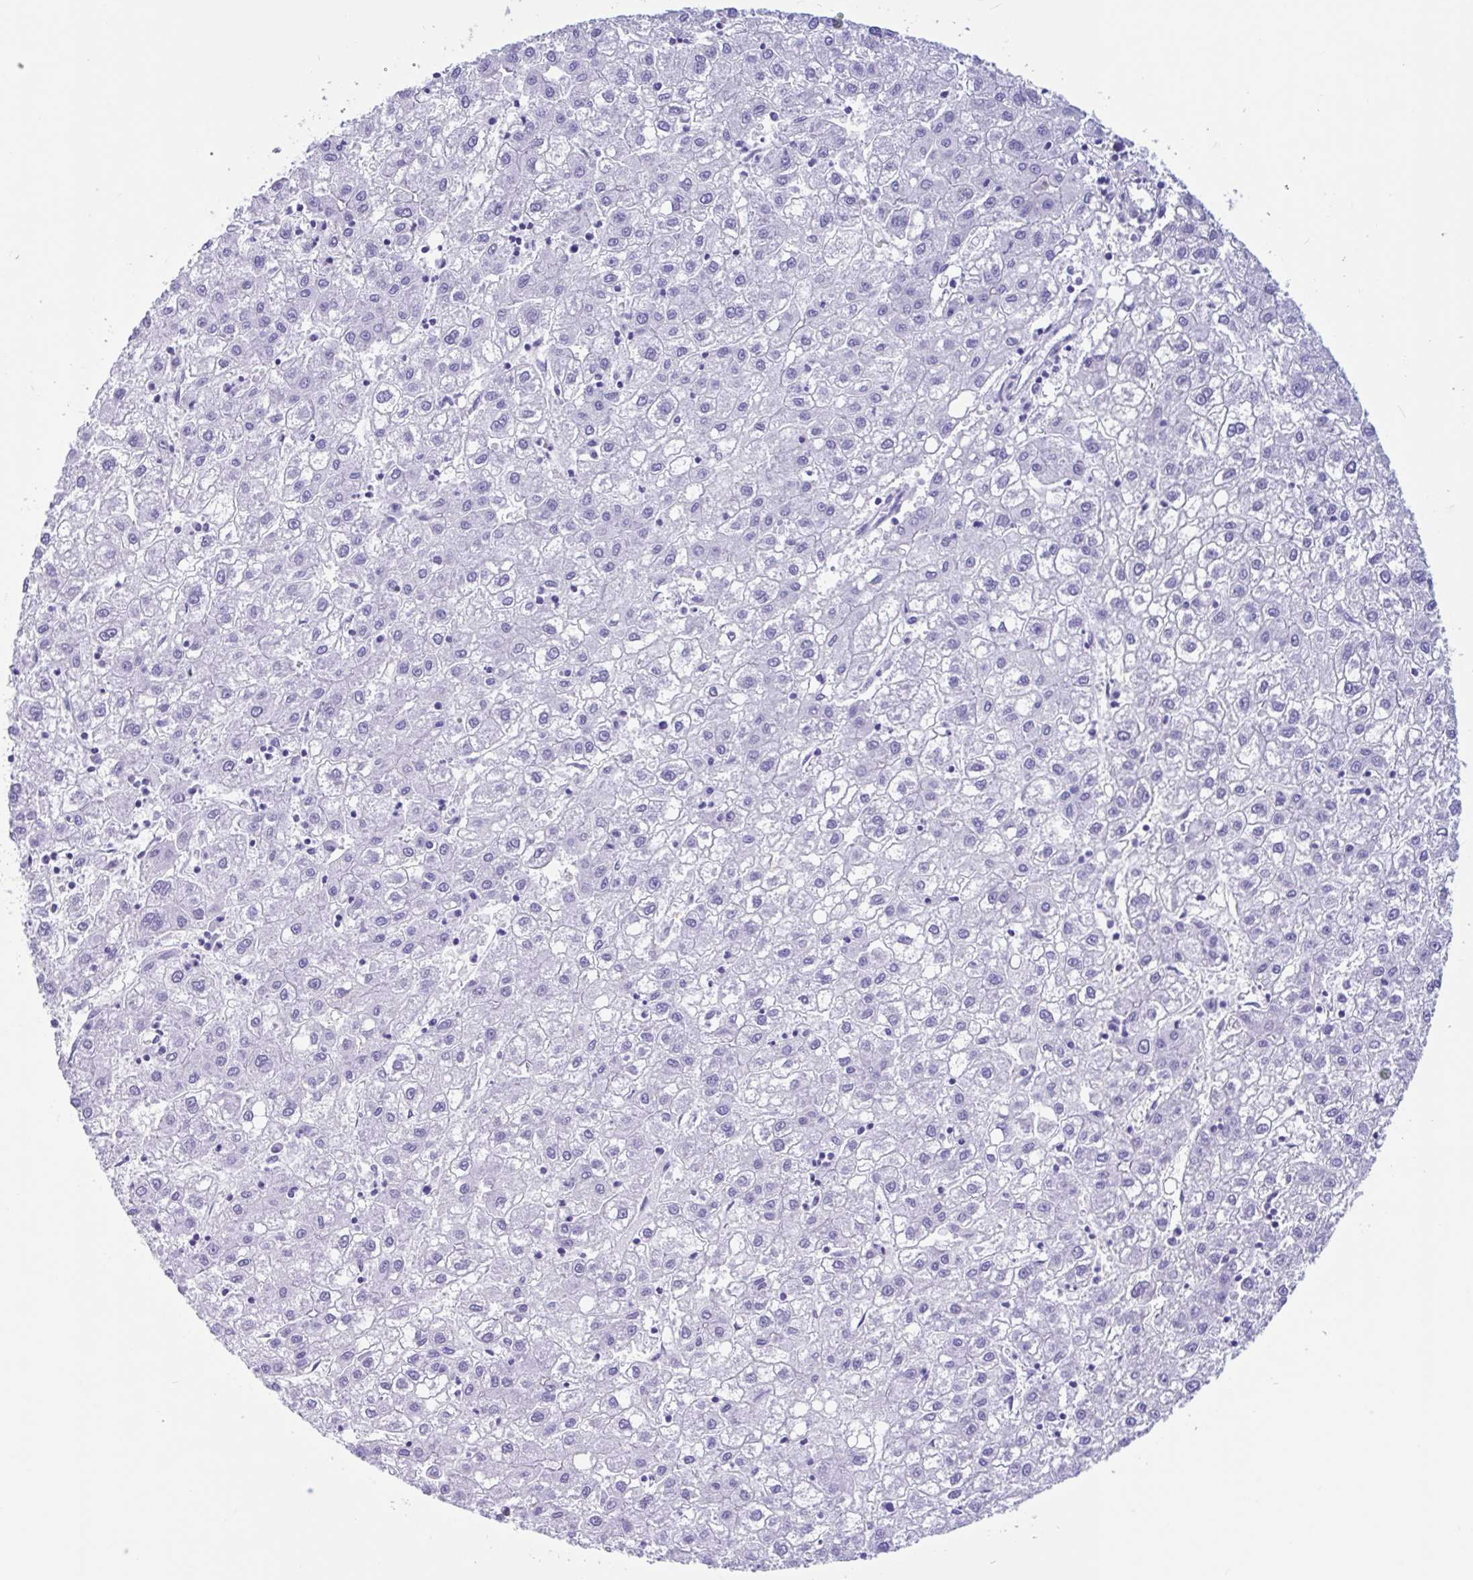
{"staining": {"intensity": "negative", "quantity": "none", "location": "none"}, "tissue": "liver cancer", "cell_type": "Tumor cells", "image_type": "cancer", "snomed": [{"axis": "morphology", "description": "Carcinoma, Hepatocellular, NOS"}, {"axis": "topography", "description": "Liver"}], "caption": "DAB (3,3'-diaminobenzidine) immunohistochemical staining of liver hepatocellular carcinoma demonstrates no significant staining in tumor cells.", "gene": "IAPP", "patient": {"sex": "male", "age": 72}}